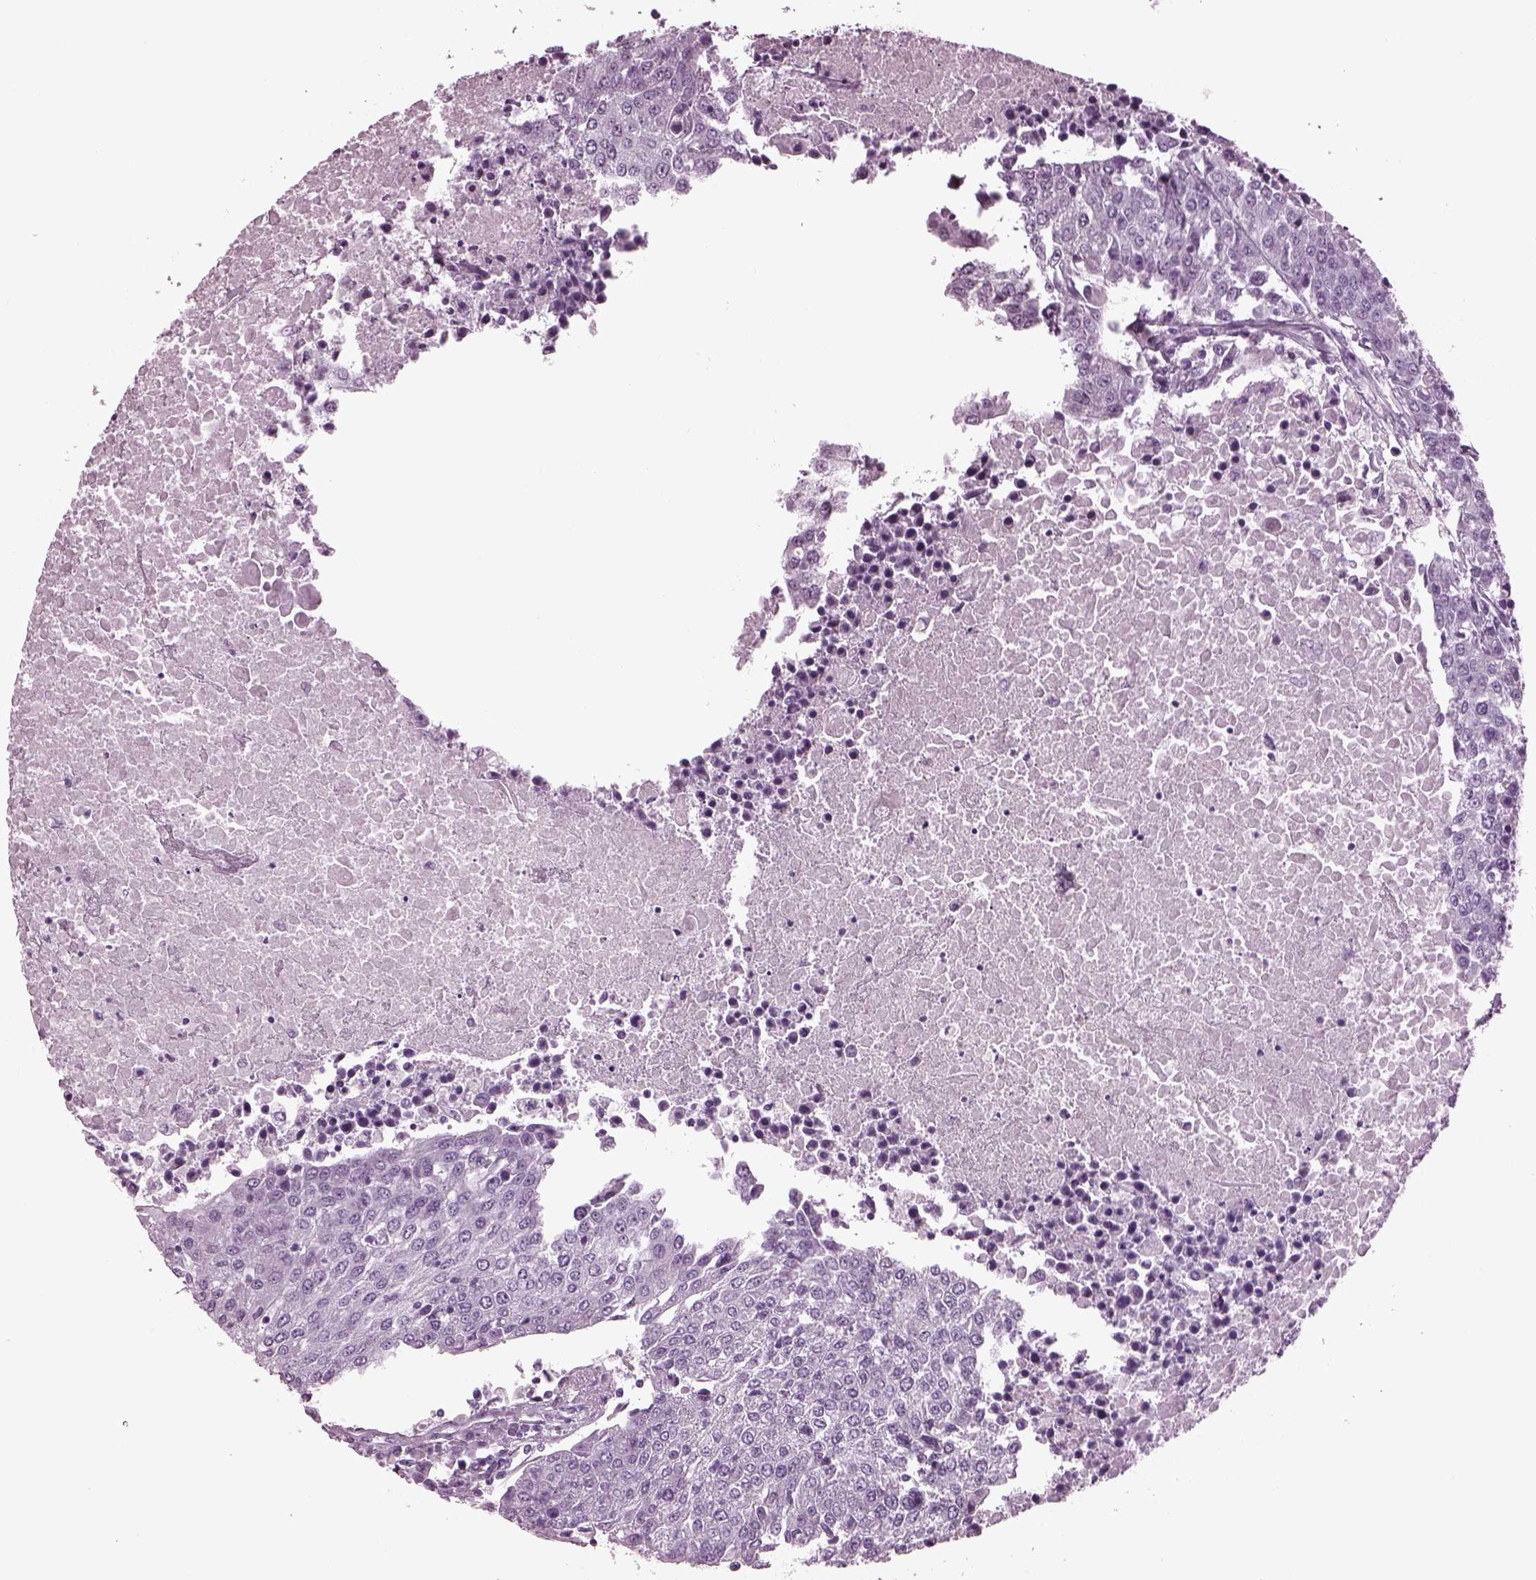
{"staining": {"intensity": "negative", "quantity": "none", "location": "none"}, "tissue": "urothelial cancer", "cell_type": "Tumor cells", "image_type": "cancer", "snomed": [{"axis": "morphology", "description": "Urothelial carcinoma, High grade"}, {"axis": "topography", "description": "Urinary bladder"}], "caption": "High magnification brightfield microscopy of urothelial cancer stained with DAB (brown) and counterstained with hematoxylin (blue): tumor cells show no significant positivity.", "gene": "TPPP2", "patient": {"sex": "female", "age": 85}}